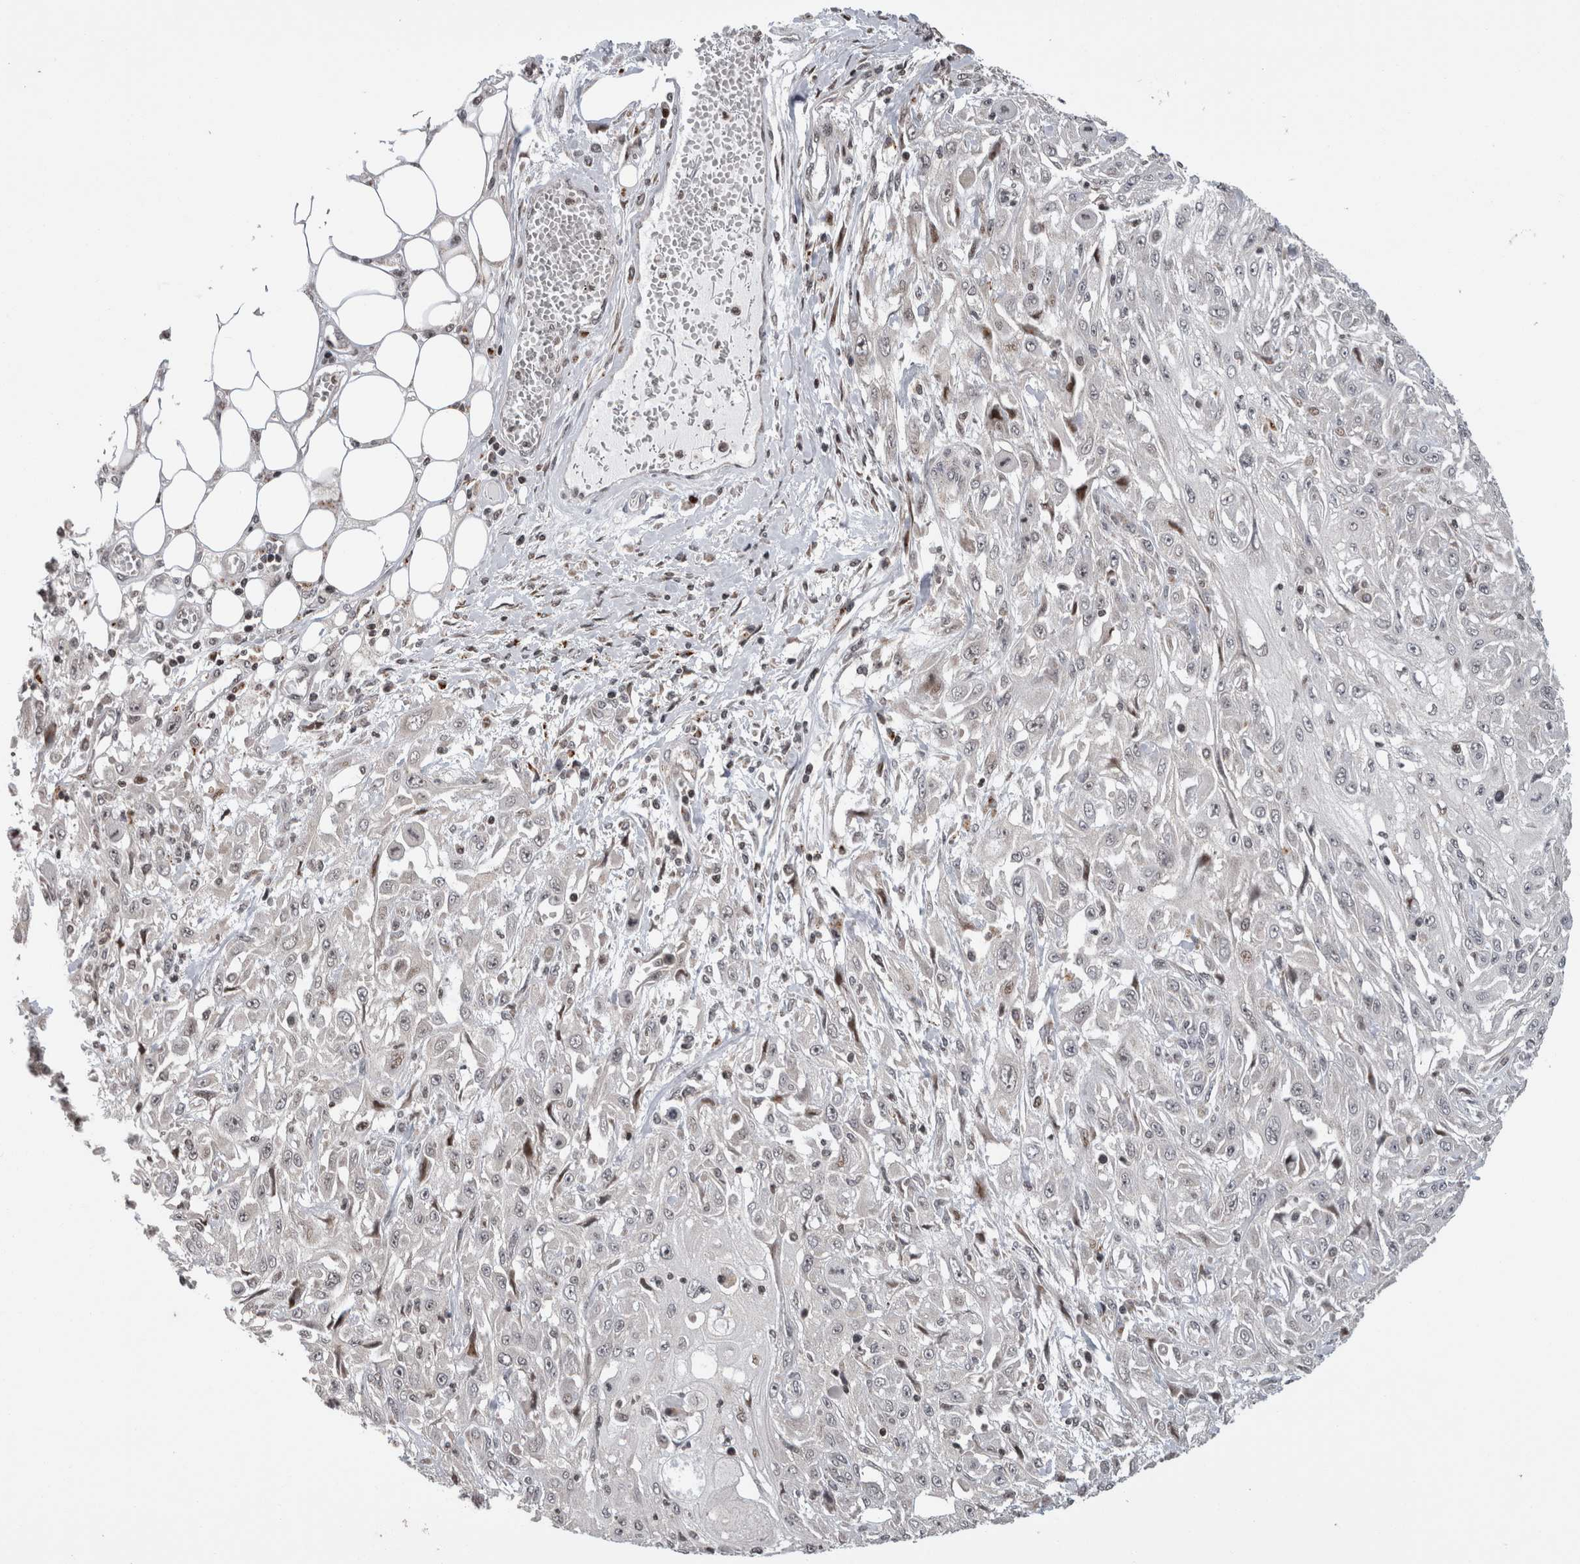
{"staining": {"intensity": "weak", "quantity": "<25%", "location": "nuclear"}, "tissue": "skin cancer", "cell_type": "Tumor cells", "image_type": "cancer", "snomed": [{"axis": "morphology", "description": "Squamous cell carcinoma, NOS"}, {"axis": "morphology", "description": "Squamous cell carcinoma, metastatic, NOS"}, {"axis": "topography", "description": "Skin"}, {"axis": "topography", "description": "Lymph node"}], "caption": "Image shows no significant protein positivity in tumor cells of squamous cell carcinoma (skin).", "gene": "ZBTB11", "patient": {"sex": "male", "age": 75}}